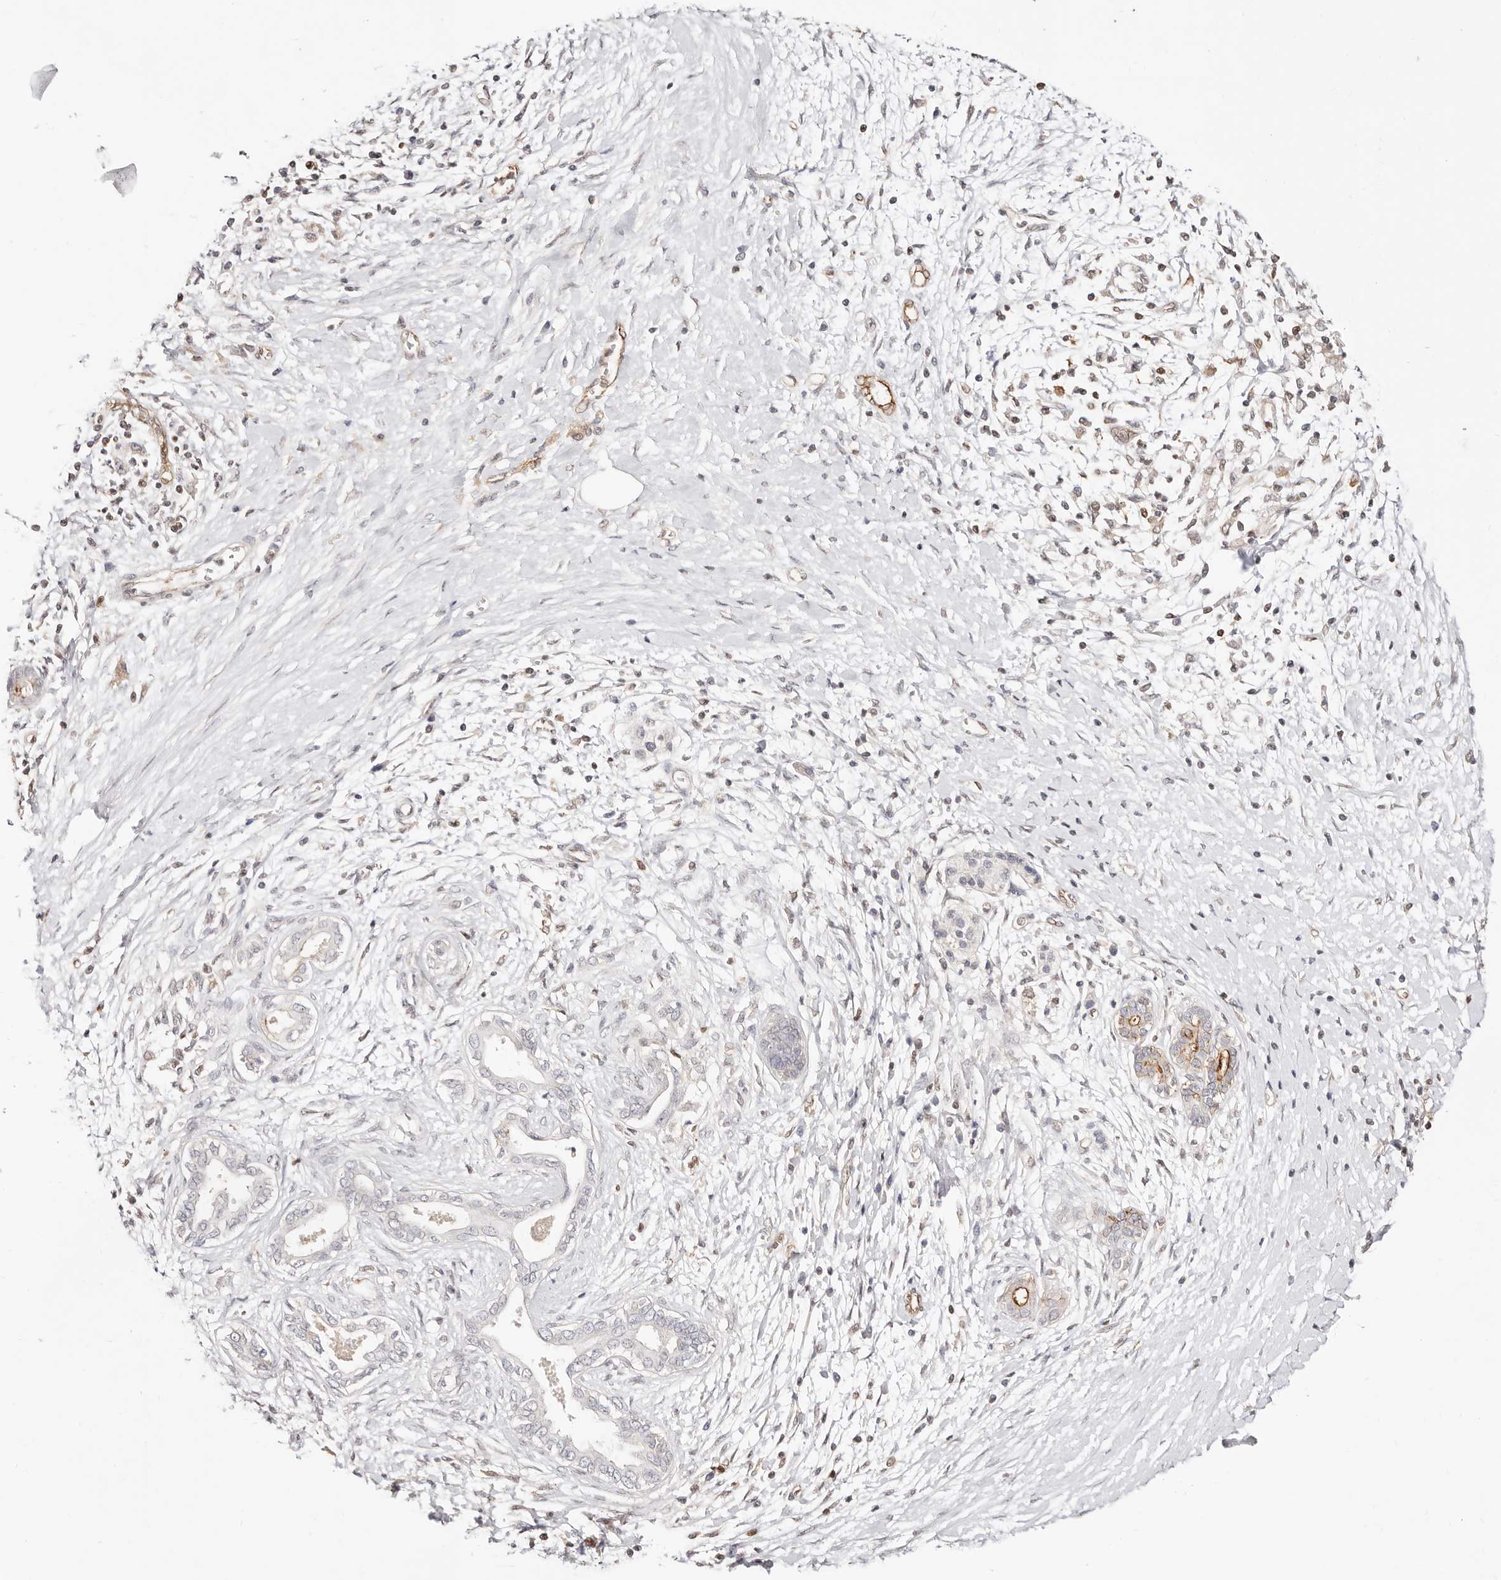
{"staining": {"intensity": "negative", "quantity": "none", "location": "none"}, "tissue": "pancreatic cancer", "cell_type": "Tumor cells", "image_type": "cancer", "snomed": [{"axis": "morphology", "description": "Adenocarcinoma, NOS"}, {"axis": "topography", "description": "Pancreas"}], "caption": "An immunohistochemistry micrograph of adenocarcinoma (pancreatic) is shown. There is no staining in tumor cells of adenocarcinoma (pancreatic).", "gene": "STAT5A", "patient": {"sex": "male", "age": 58}}